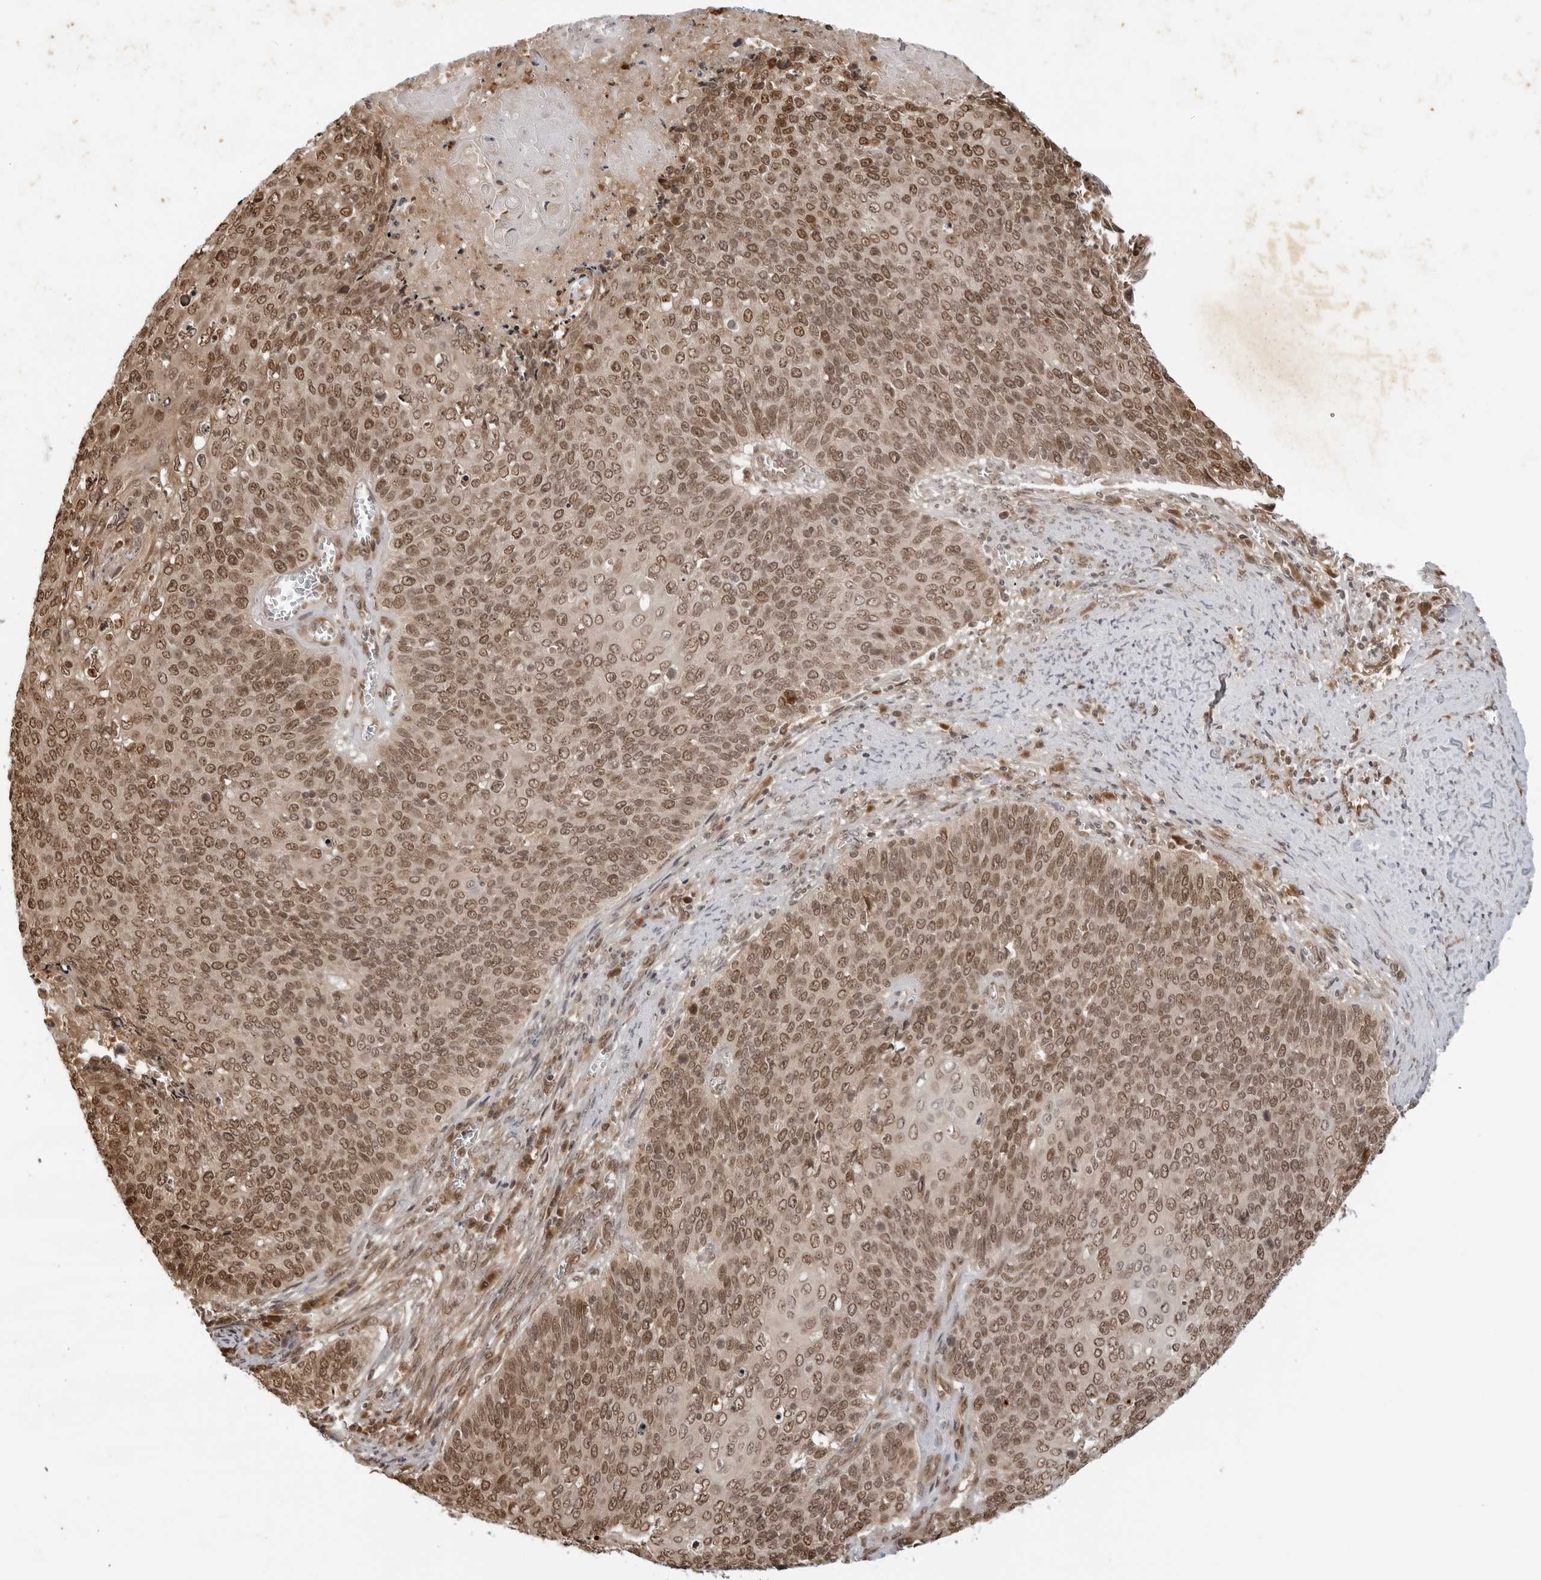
{"staining": {"intensity": "moderate", "quantity": ">75%", "location": "cytoplasmic/membranous,nuclear"}, "tissue": "cervical cancer", "cell_type": "Tumor cells", "image_type": "cancer", "snomed": [{"axis": "morphology", "description": "Squamous cell carcinoma, NOS"}, {"axis": "topography", "description": "Cervix"}], "caption": "Protein expression analysis of squamous cell carcinoma (cervical) exhibits moderate cytoplasmic/membranous and nuclear staining in about >75% of tumor cells.", "gene": "TIPRL", "patient": {"sex": "female", "age": 39}}